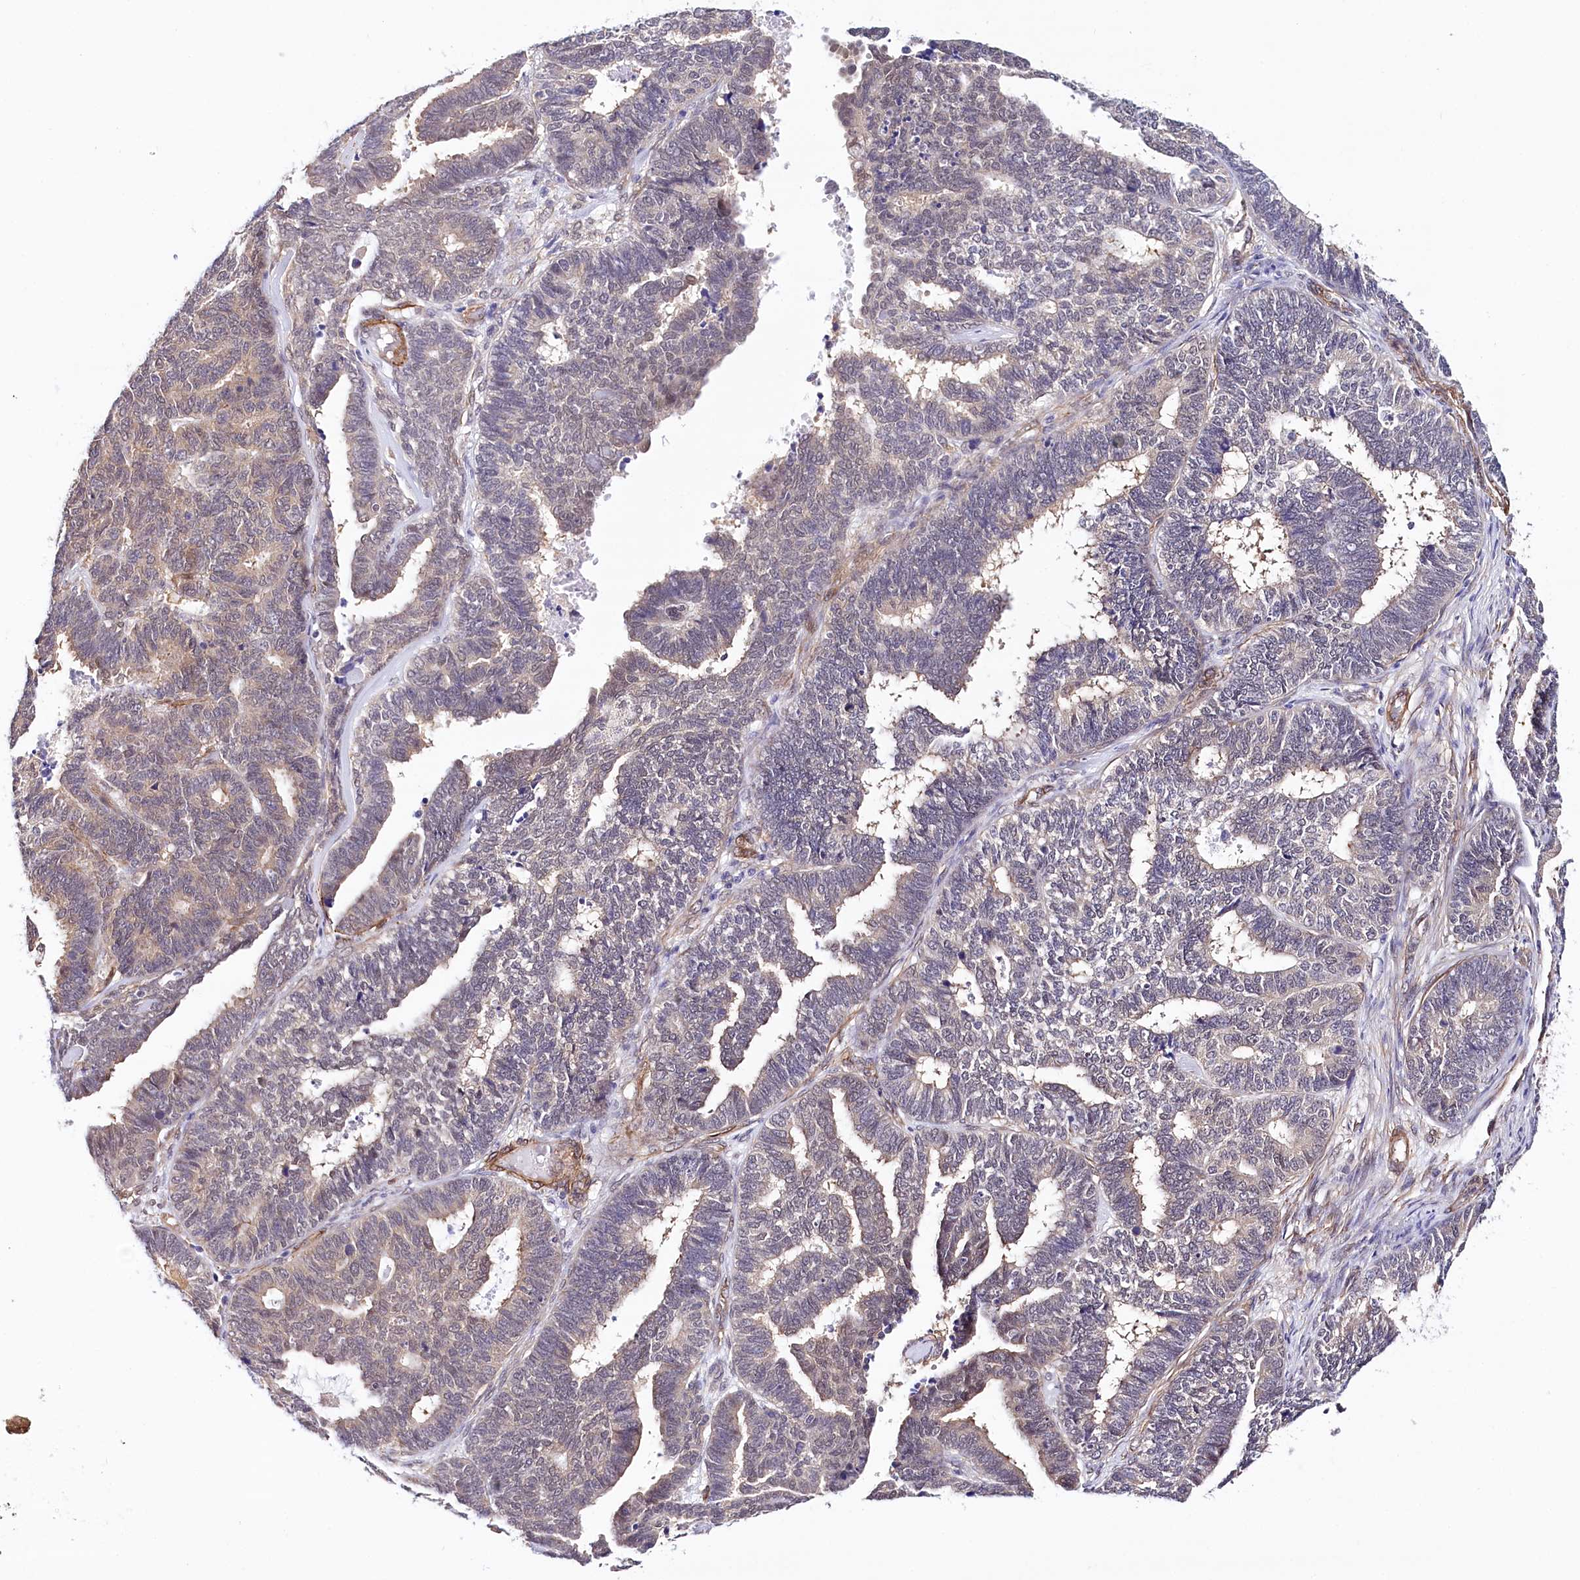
{"staining": {"intensity": "weak", "quantity": "<25%", "location": "cytoplasmic/membranous,nuclear"}, "tissue": "endometrial cancer", "cell_type": "Tumor cells", "image_type": "cancer", "snomed": [{"axis": "morphology", "description": "Adenocarcinoma, NOS"}, {"axis": "topography", "description": "Endometrium"}], "caption": "IHC photomicrograph of endometrial cancer (adenocarcinoma) stained for a protein (brown), which reveals no staining in tumor cells. Brightfield microscopy of immunohistochemistry (IHC) stained with DAB (3,3'-diaminobenzidine) (brown) and hematoxylin (blue), captured at high magnification.", "gene": "PPP2R5B", "patient": {"sex": "female", "age": 70}}